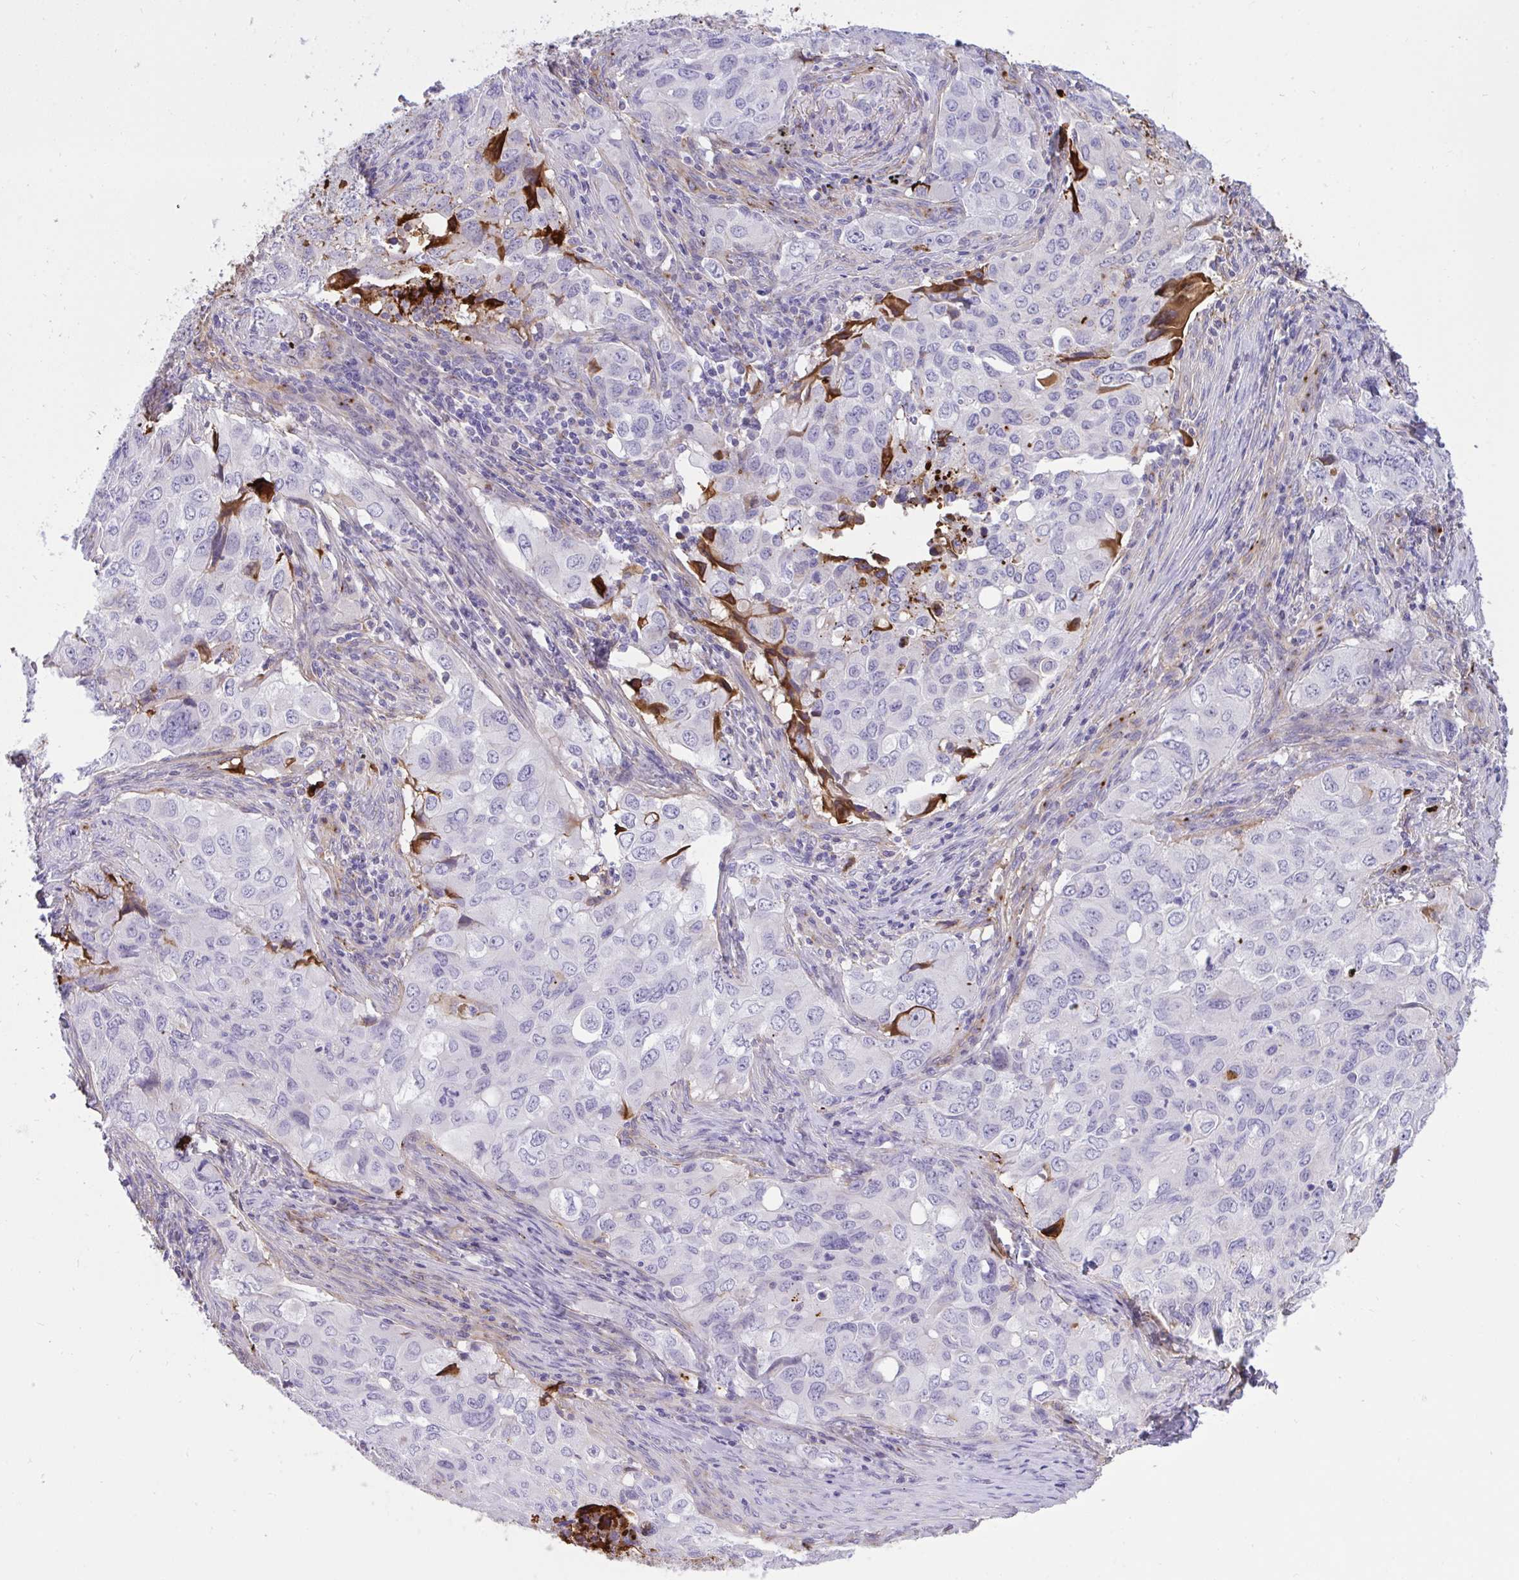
{"staining": {"intensity": "moderate", "quantity": "<25%", "location": "cytoplasmic/membranous"}, "tissue": "lung cancer", "cell_type": "Tumor cells", "image_type": "cancer", "snomed": [{"axis": "morphology", "description": "Adenocarcinoma, NOS"}, {"axis": "morphology", "description": "Adenocarcinoma, metastatic, NOS"}, {"axis": "topography", "description": "Lymph node"}, {"axis": "topography", "description": "Lung"}], "caption": "Metastatic adenocarcinoma (lung) stained for a protein (brown) exhibits moderate cytoplasmic/membranous positive expression in approximately <25% of tumor cells.", "gene": "F2", "patient": {"sex": "female", "age": 42}}